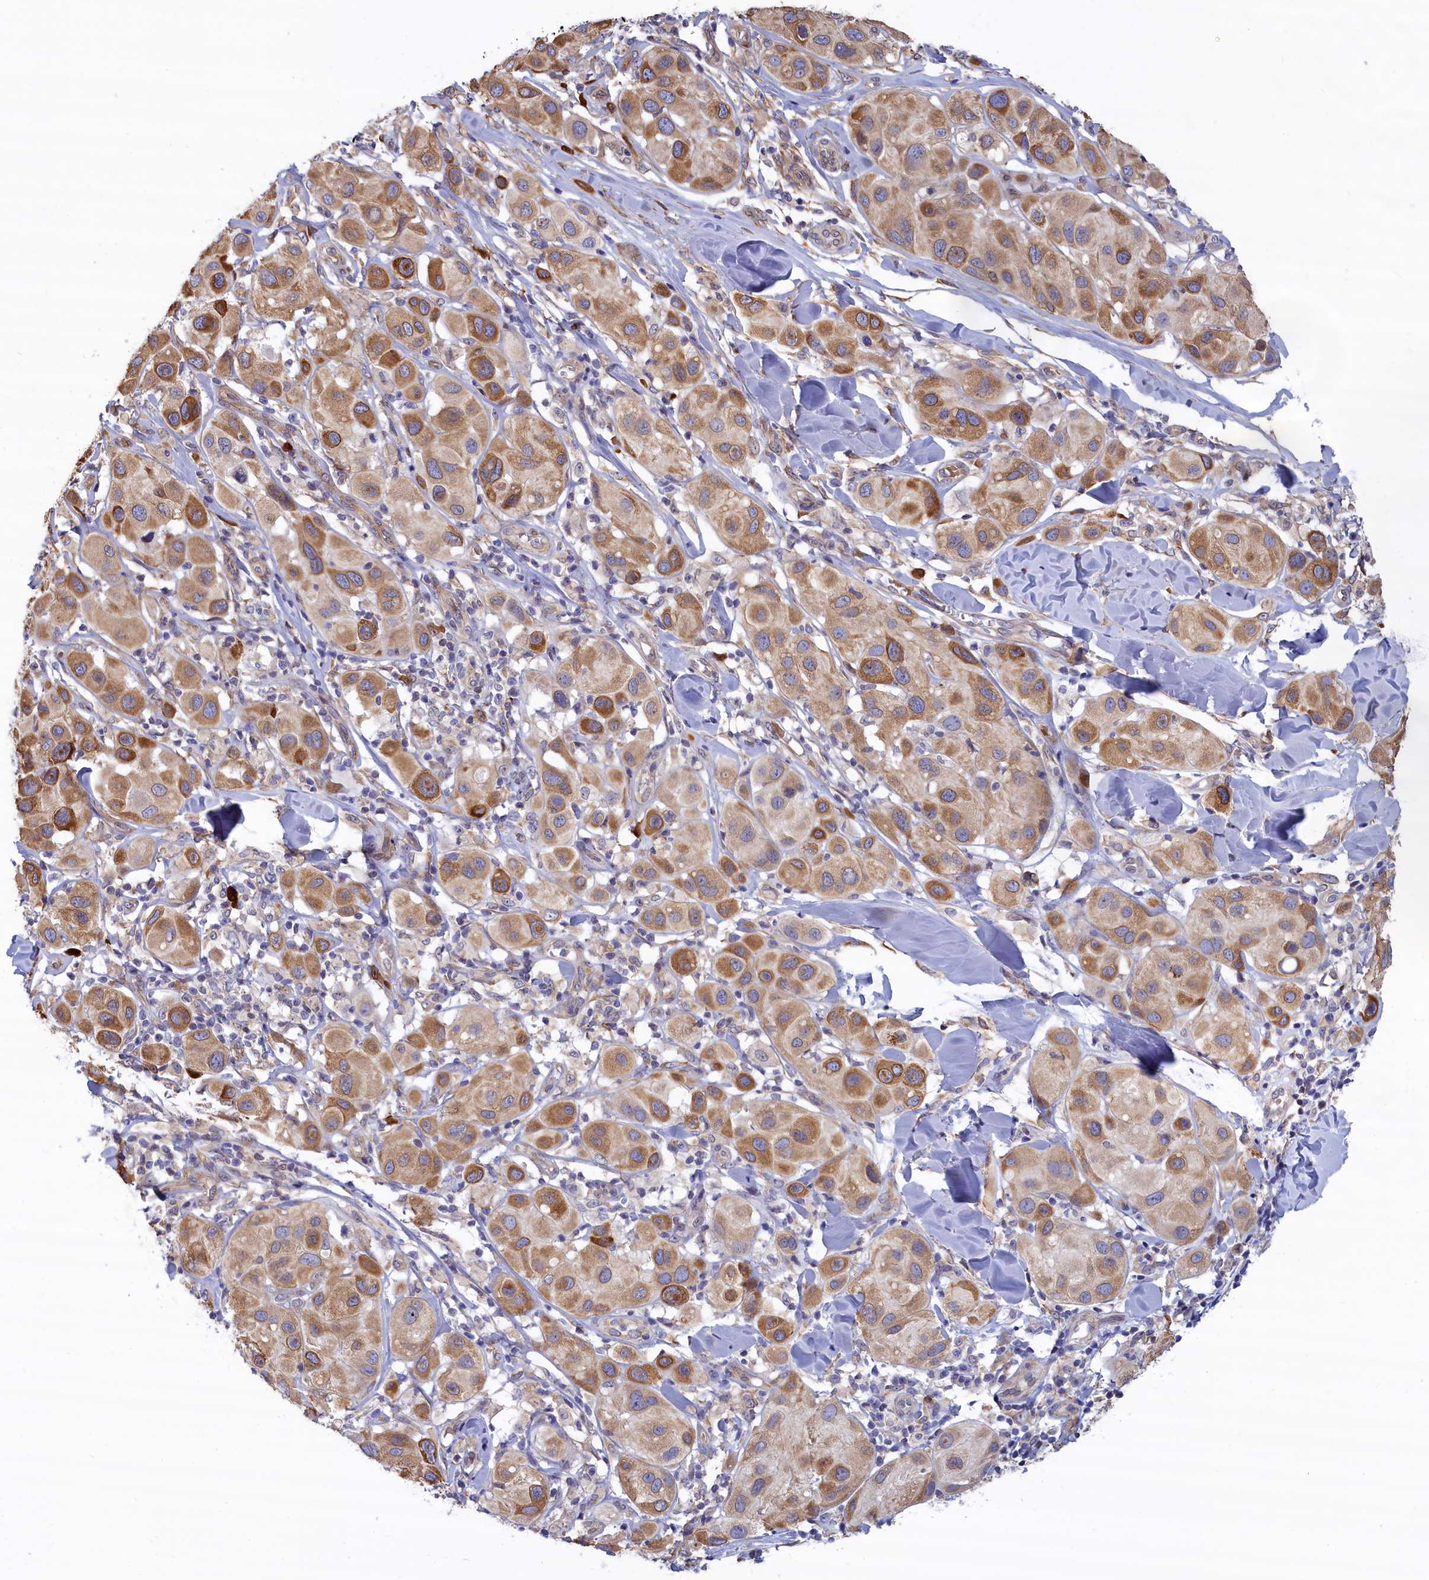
{"staining": {"intensity": "moderate", "quantity": ">75%", "location": "cytoplasmic/membranous"}, "tissue": "melanoma", "cell_type": "Tumor cells", "image_type": "cancer", "snomed": [{"axis": "morphology", "description": "Malignant melanoma, Metastatic site"}, {"axis": "topography", "description": "Skin"}], "caption": "This image reveals immunohistochemistry staining of human melanoma, with medium moderate cytoplasmic/membranous positivity in about >75% of tumor cells.", "gene": "ABCC12", "patient": {"sex": "male", "age": 41}}